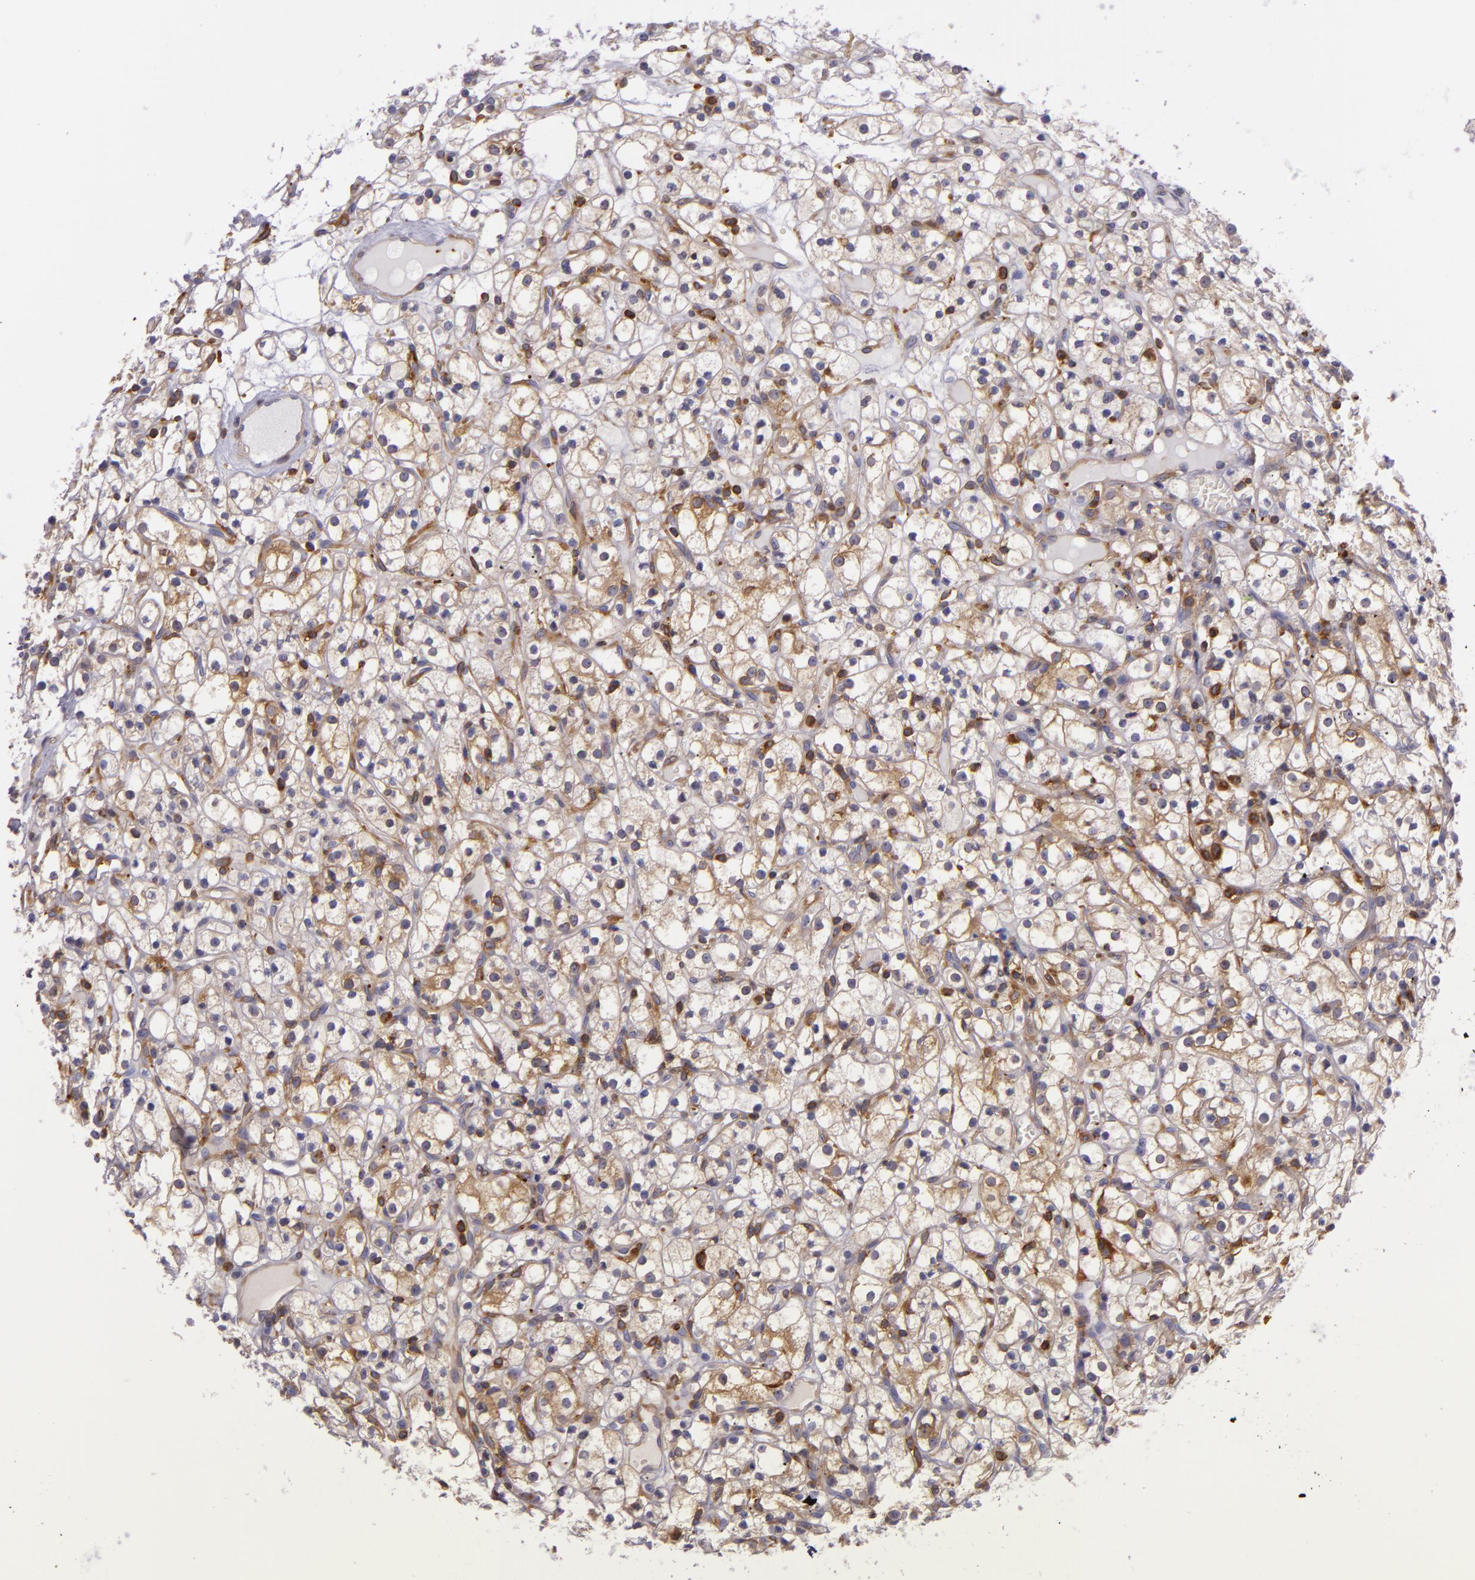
{"staining": {"intensity": "weak", "quantity": "<25%", "location": "cytoplasmic/membranous"}, "tissue": "renal cancer", "cell_type": "Tumor cells", "image_type": "cancer", "snomed": [{"axis": "morphology", "description": "Adenocarcinoma, NOS"}, {"axis": "topography", "description": "Kidney"}], "caption": "Tumor cells show no significant protein staining in renal cancer.", "gene": "TLN1", "patient": {"sex": "male", "age": 61}}